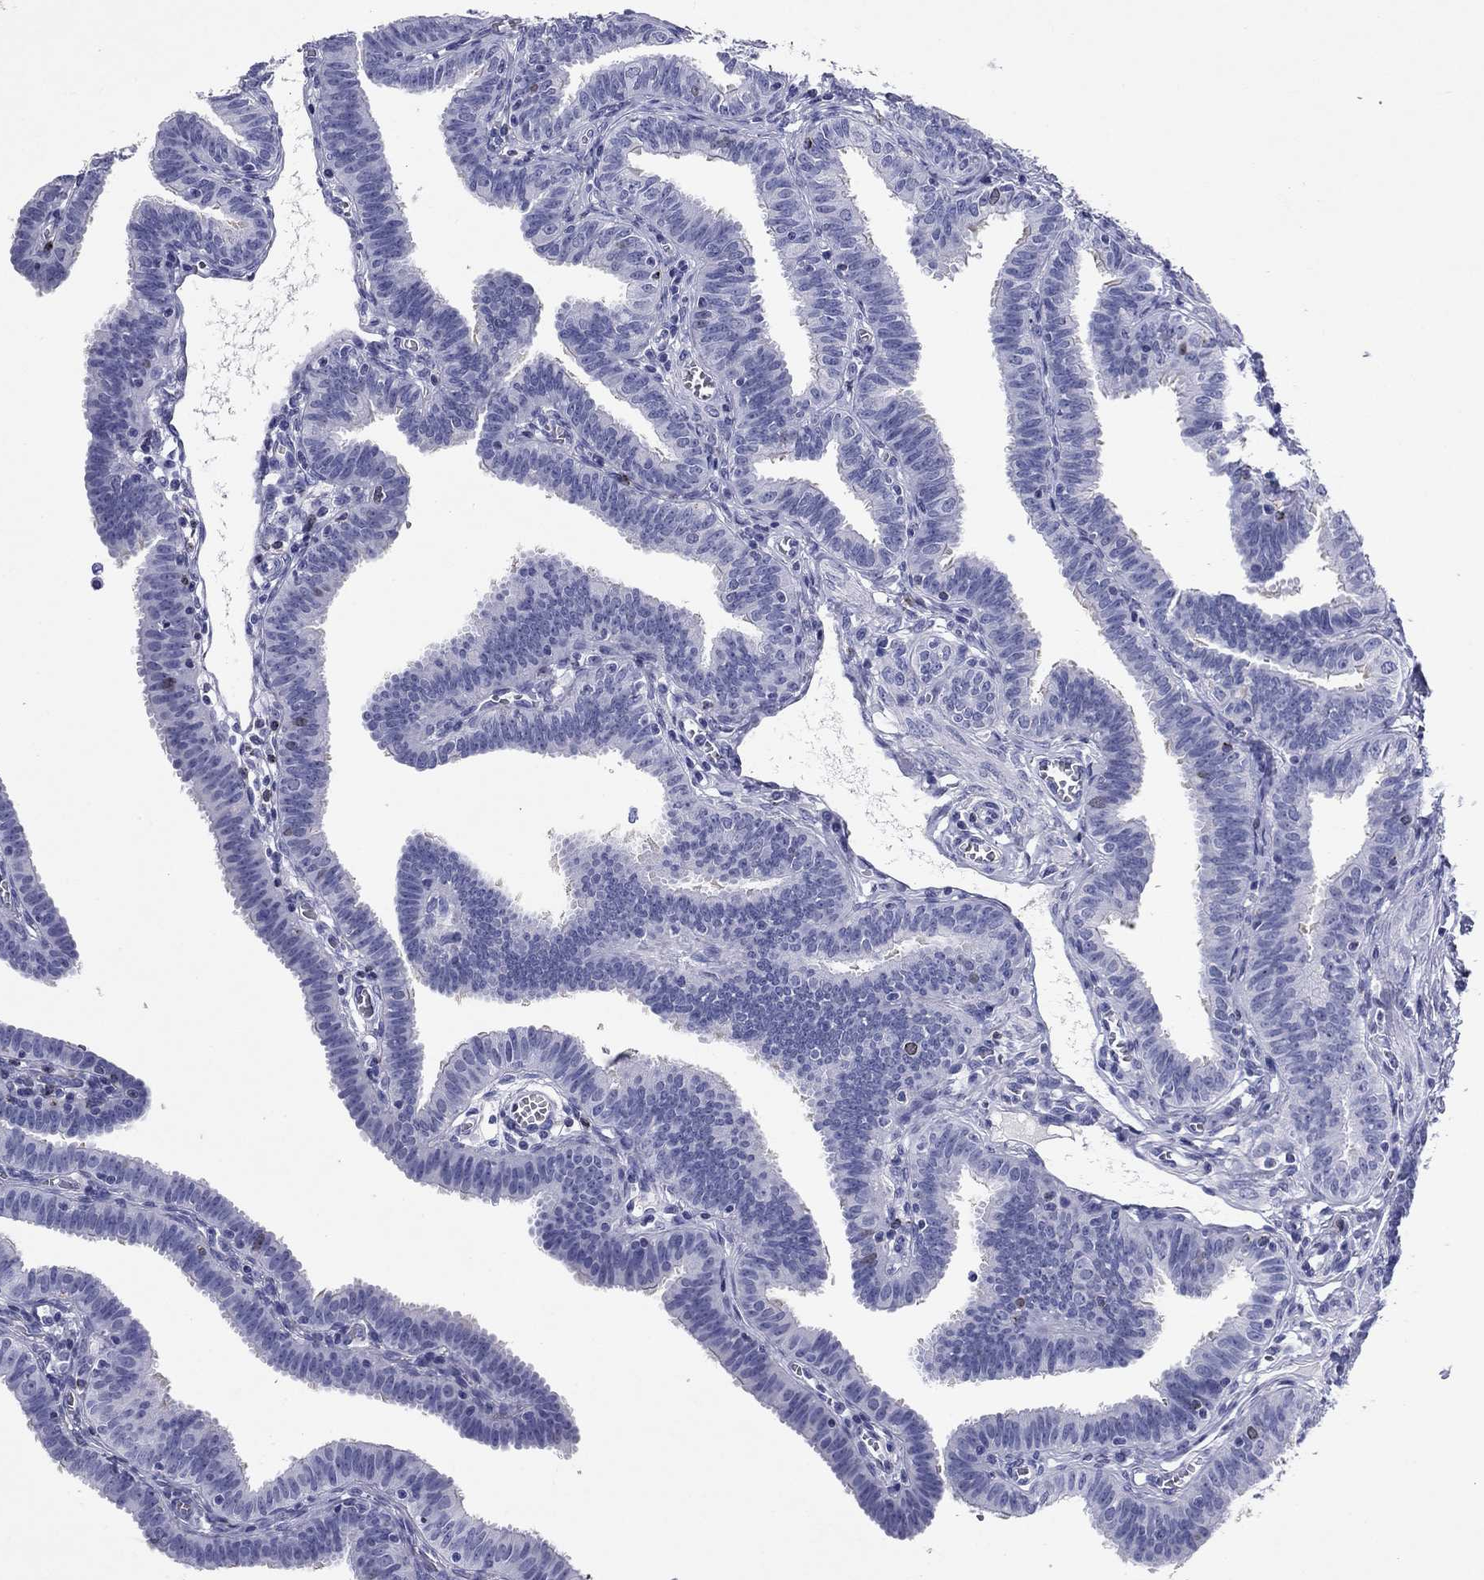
{"staining": {"intensity": "negative", "quantity": "none", "location": "none"}, "tissue": "fallopian tube", "cell_type": "Glandular cells", "image_type": "normal", "snomed": [{"axis": "morphology", "description": "Normal tissue, NOS"}, {"axis": "topography", "description": "Fallopian tube"}], "caption": "This is an IHC histopathology image of normal human fallopian tube. There is no positivity in glandular cells.", "gene": "GZMK", "patient": {"sex": "female", "age": 25}}